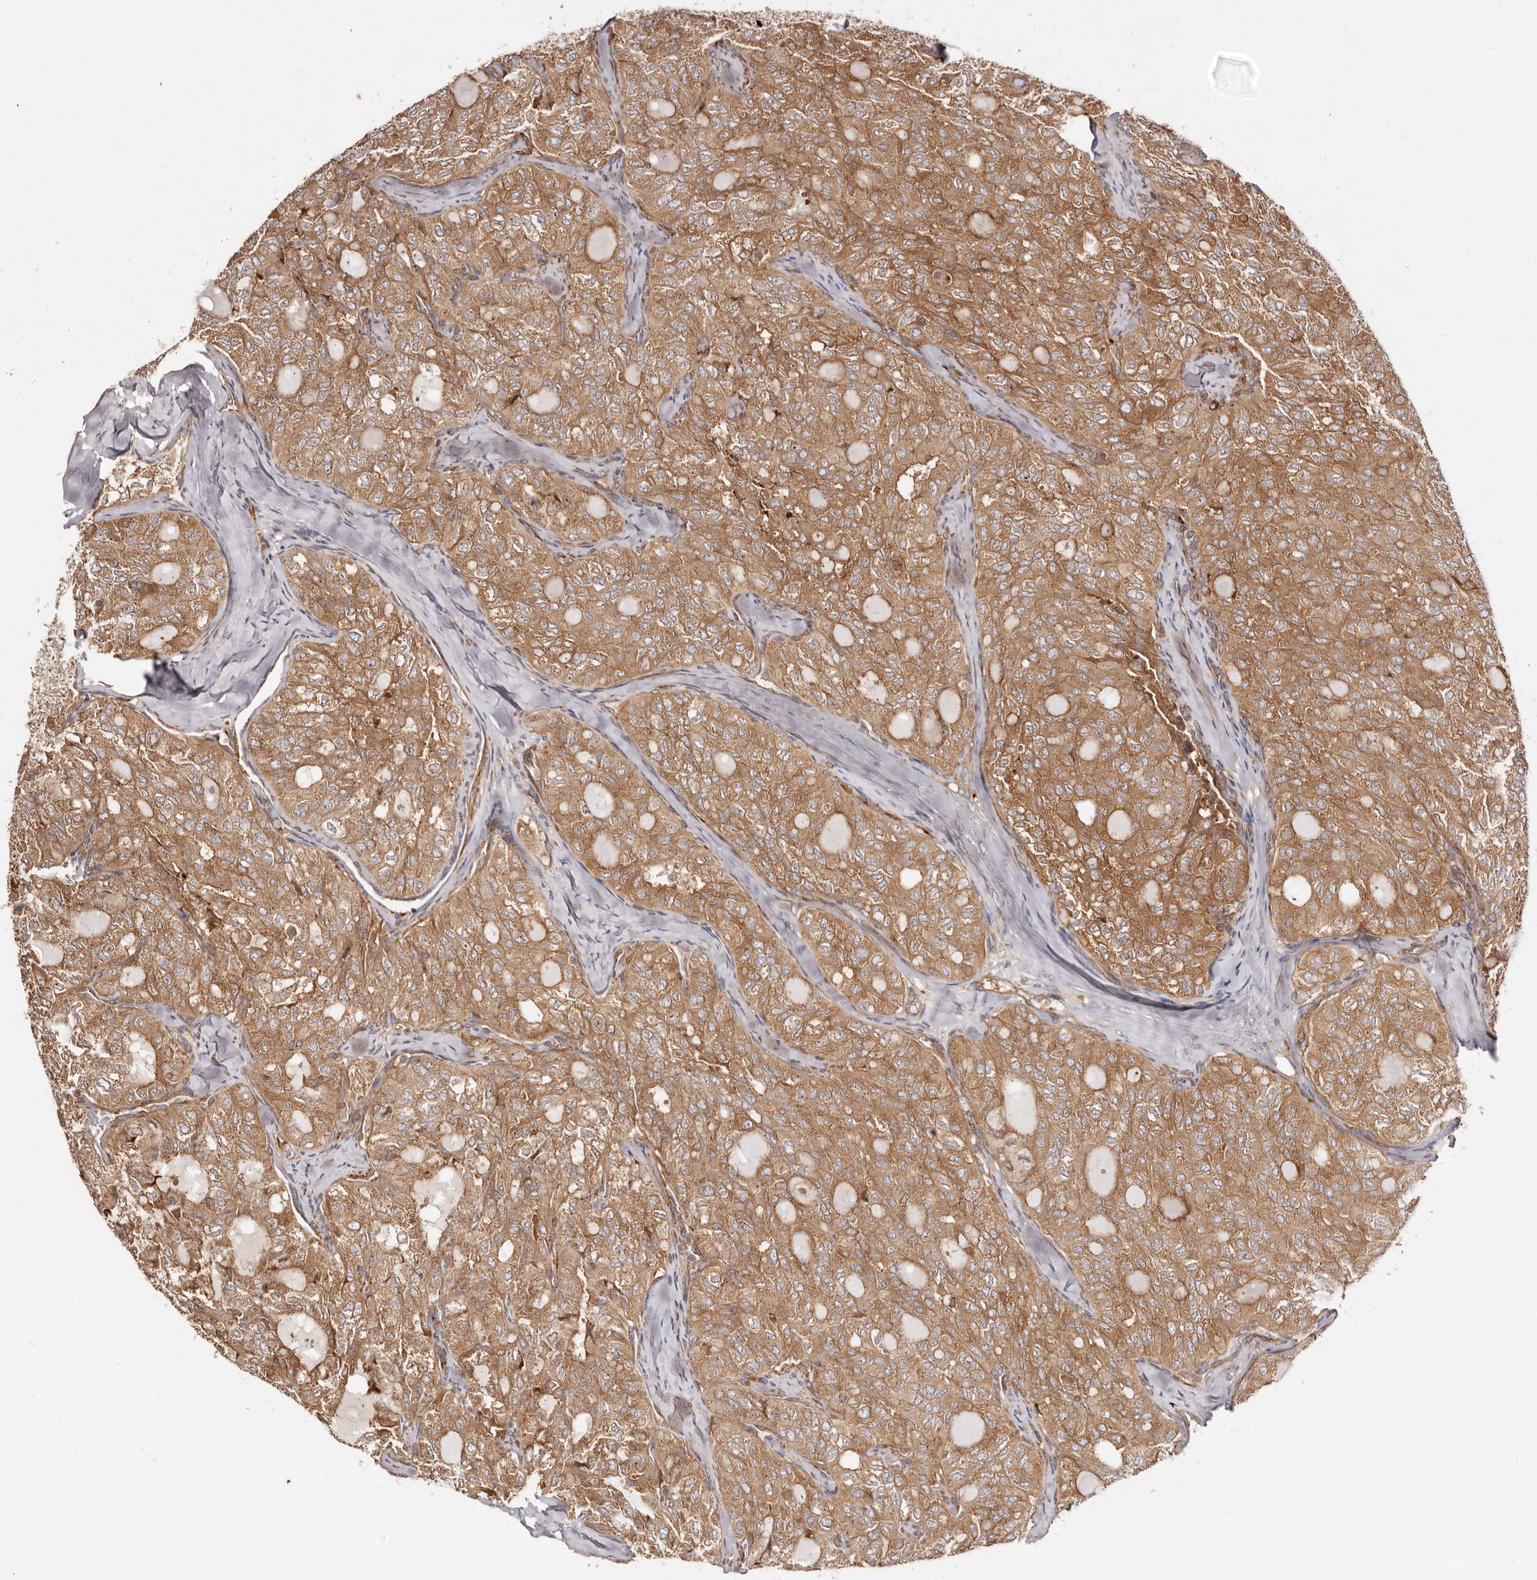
{"staining": {"intensity": "moderate", "quantity": ">75%", "location": "cytoplasmic/membranous"}, "tissue": "thyroid cancer", "cell_type": "Tumor cells", "image_type": "cancer", "snomed": [{"axis": "morphology", "description": "Follicular adenoma carcinoma, NOS"}, {"axis": "topography", "description": "Thyroid gland"}], "caption": "A brown stain labels moderate cytoplasmic/membranous positivity of a protein in thyroid cancer (follicular adenoma carcinoma) tumor cells.", "gene": "RPS6", "patient": {"sex": "male", "age": 75}}